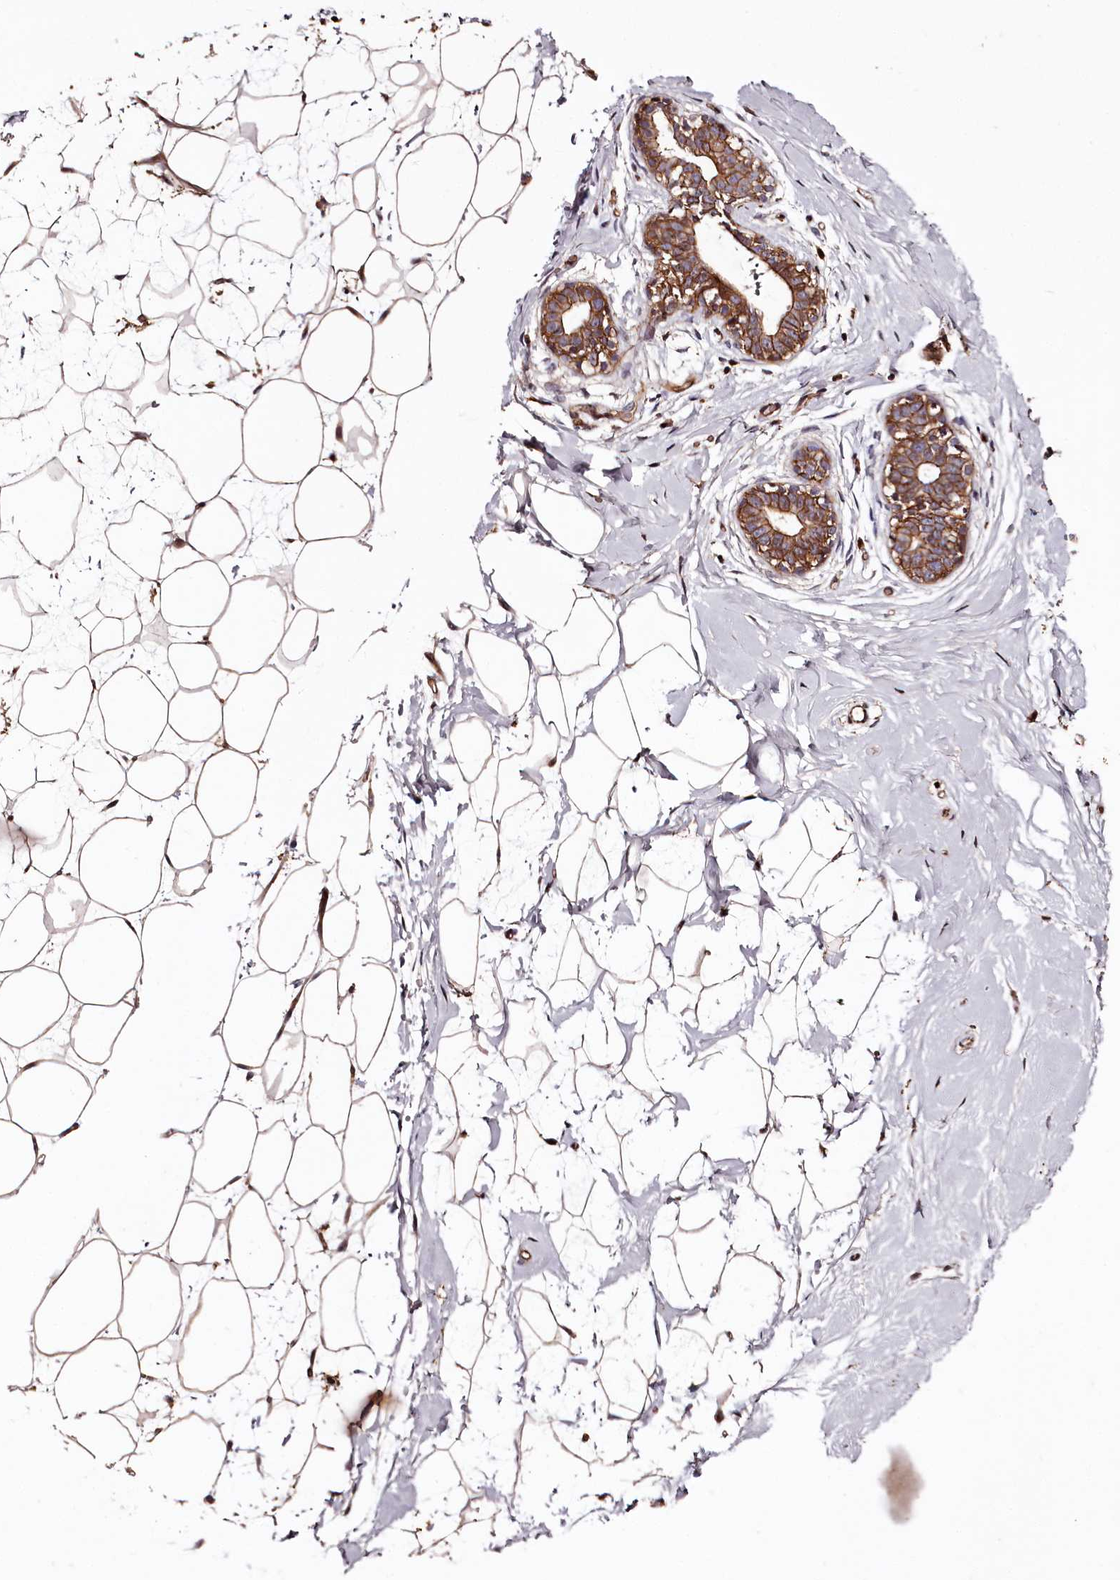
{"staining": {"intensity": "moderate", "quantity": ">75%", "location": "cytoplasmic/membranous"}, "tissue": "breast", "cell_type": "Adipocytes", "image_type": "normal", "snomed": [{"axis": "morphology", "description": "Normal tissue, NOS"}, {"axis": "morphology", "description": "Adenoma, NOS"}, {"axis": "topography", "description": "Breast"}], "caption": "Breast stained for a protein (brown) exhibits moderate cytoplasmic/membranous positive staining in approximately >75% of adipocytes.", "gene": "KIF14", "patient": {"sex": "female", "age": 23}}